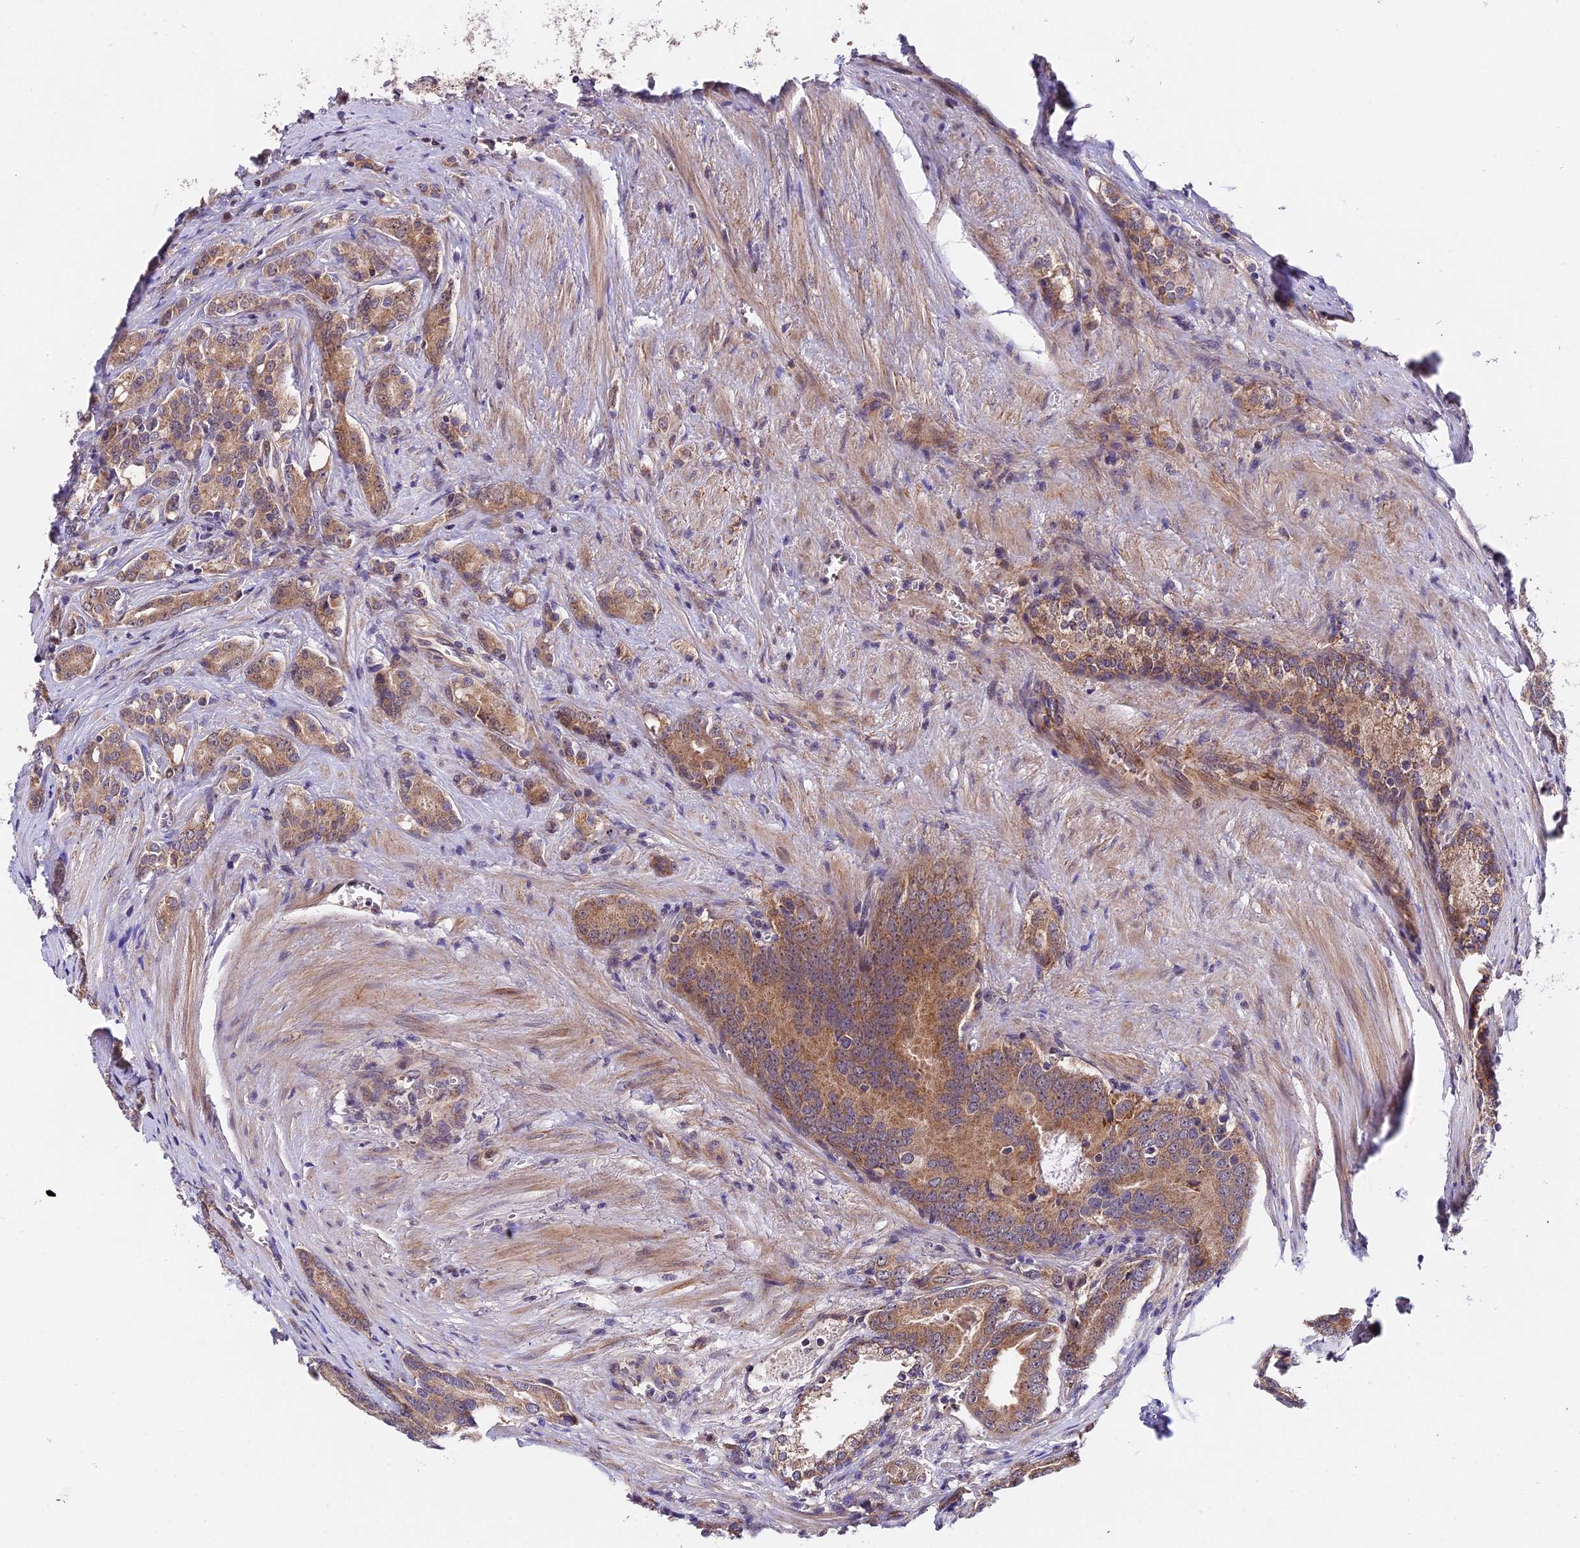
{"staining": {"intensity": "moderate", "quantity": ">75%", "location": "cytoplasmic/membranous"}, "tissue": "prostate cancer", "cell_type": "Tumor cells", "image_type": "cancer", "snomed": [{"axis": "morphology", "description": "Adenocarcinoma, High grade"}, {"axis": "topography", "description": "Prostate"}], "caption": "Prostate cancer (adenocarcinoma (high-grade)) tissue exhibits moderate cytoplasmic/membranous staining in about >75% of tumor cells", "gene": "TRMT1", "patient": {"sex": "male", "age": 72}}